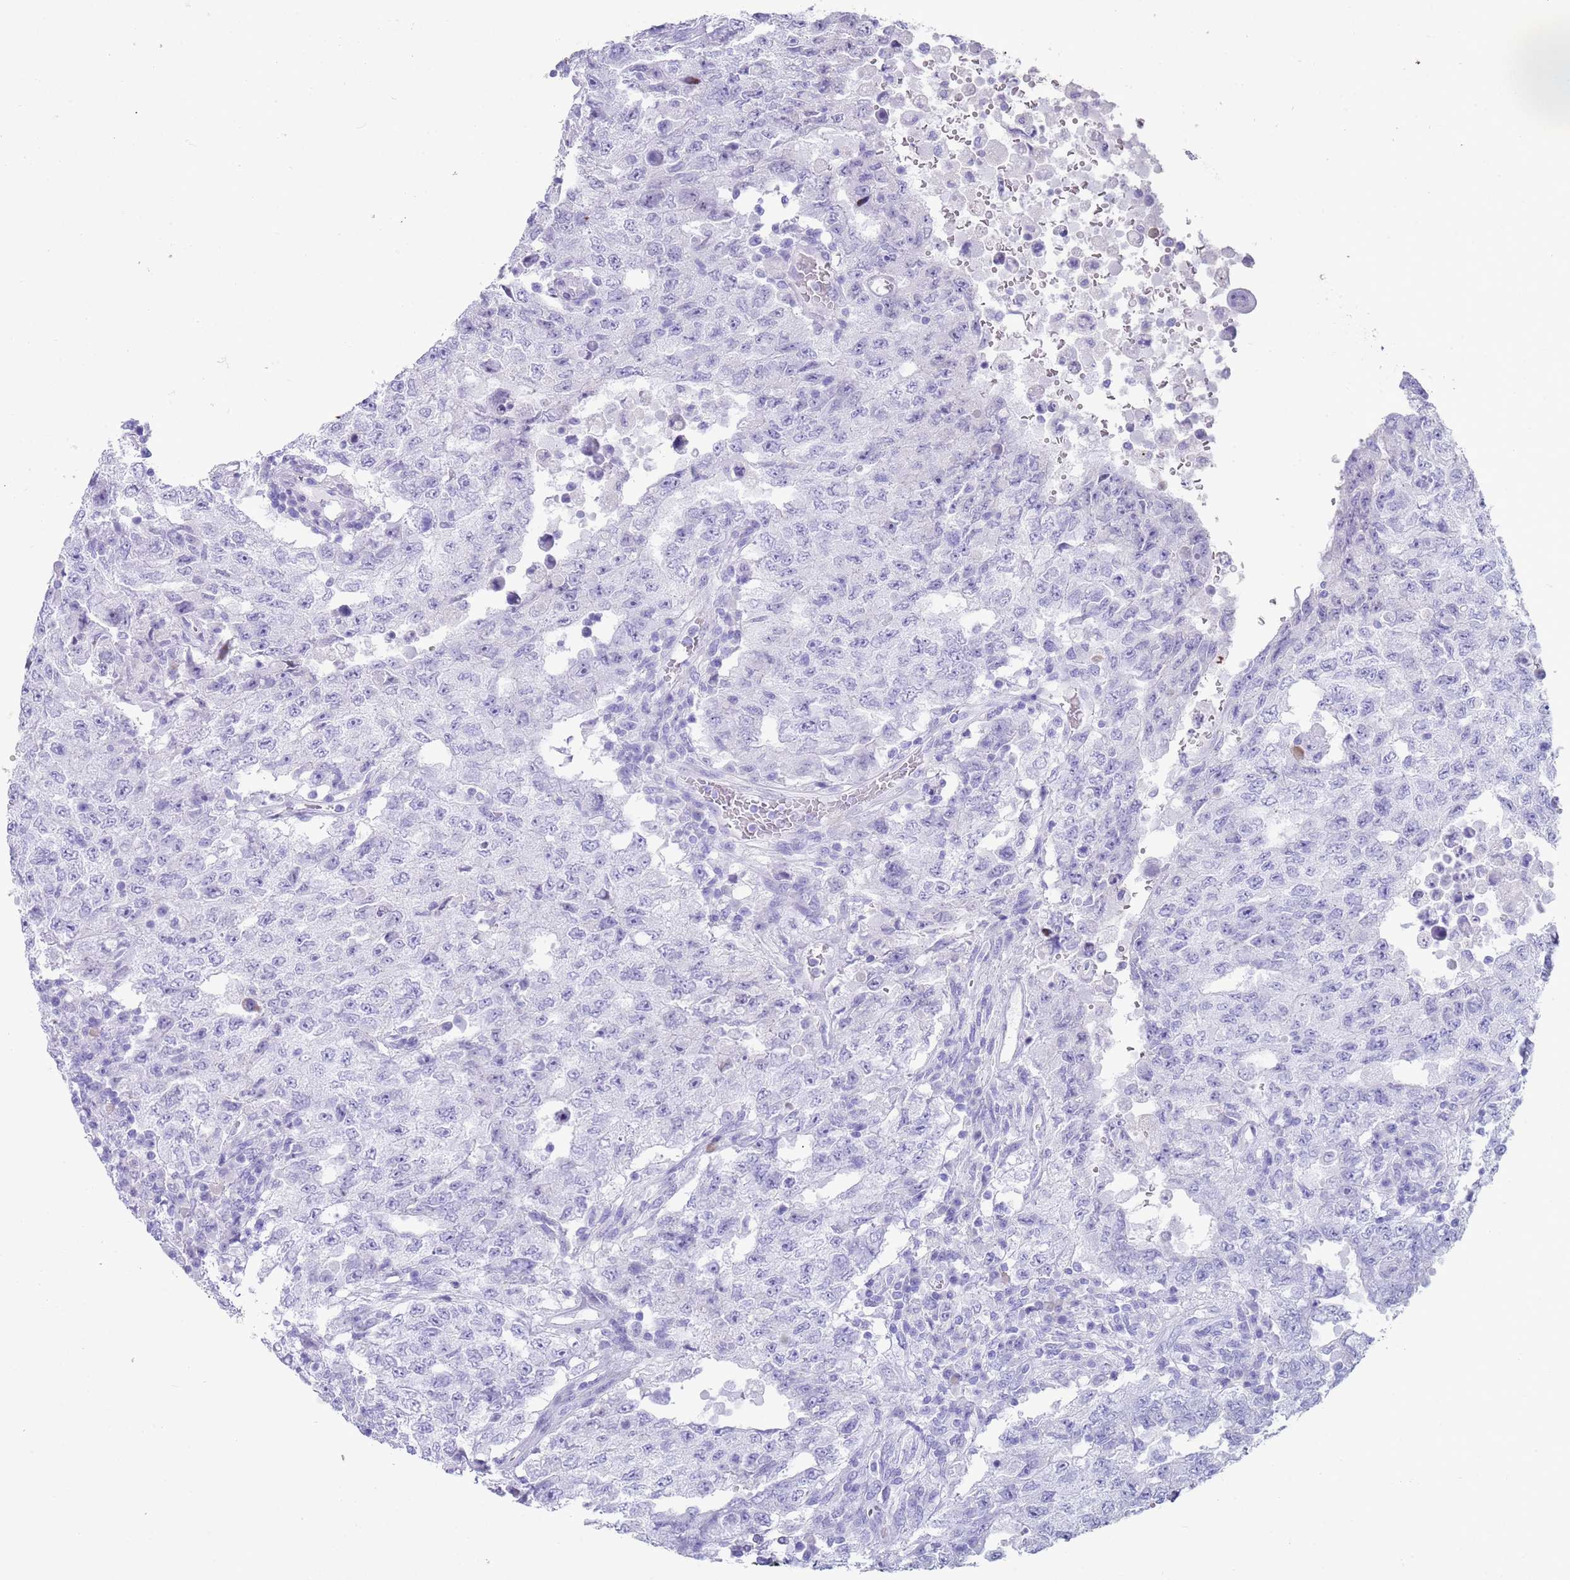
{"staining": {"intensity": "negative", "quantity": "none", "location": "none"}, "tissue": "testis cancer", "cell_type": "Tumor cells", "image_type": "cancer", "snomed": [{"axis": "morphology", "description": "Carcinoma, Embryonal, NOS"}, {"axis": "topography", "description": "Testis"}], "caption": "Tumor cells show no significant protein staining in testis cancer (embryonal carcinoma).", "gene": "CPXM2", "patient": {"sex": "male", "age": 26}}